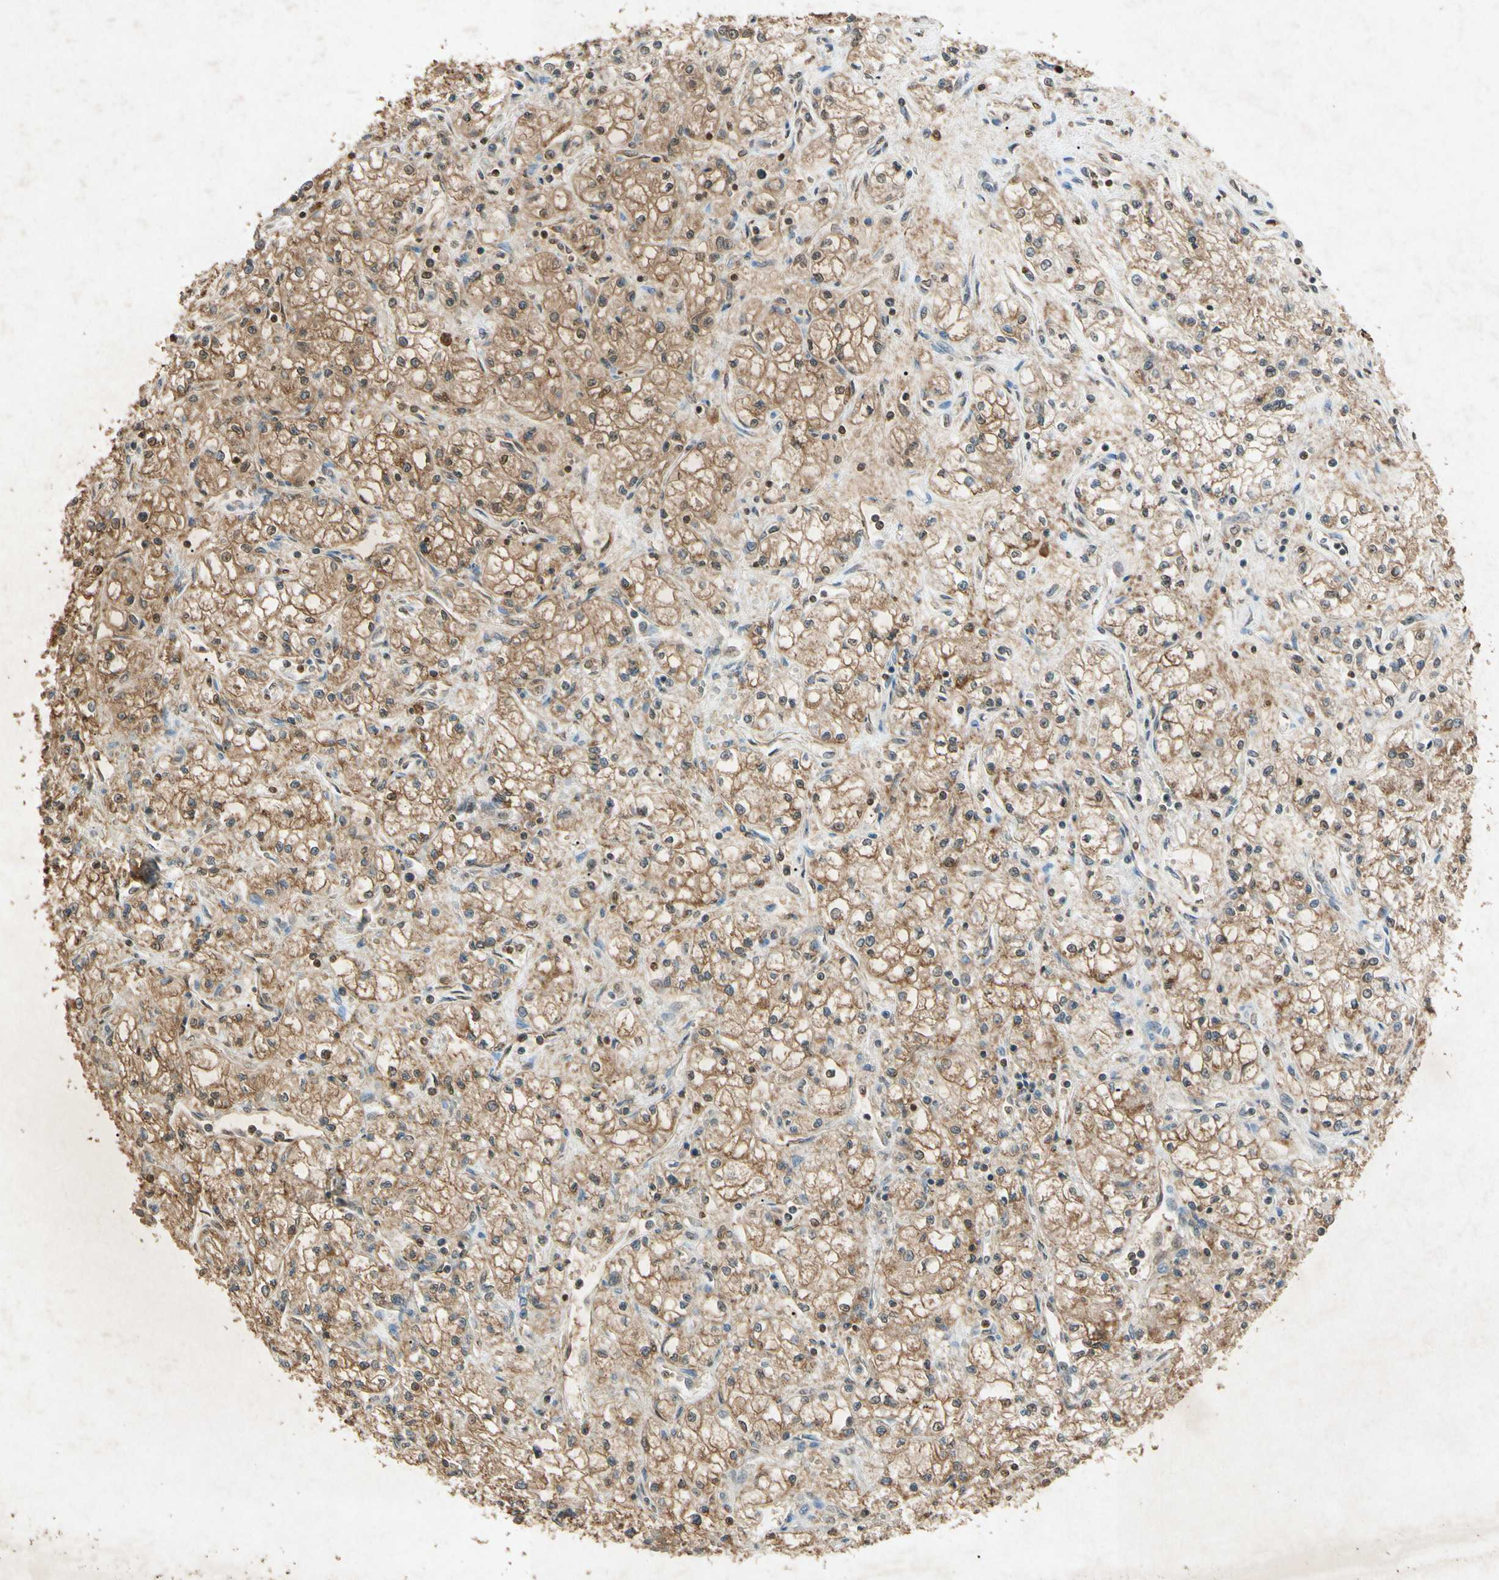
{"staining": {"intensity": "moderate", "quantity": ">75%", "location": "cytoplasmic/membranous"}, "tissue": "renal cancer", "cell_type": "Tumor cells", "image_type": "cancer", "snomed": [{"axis": "morphology", "description": "Normal tissue, NOS"}, {"axis": "morphology", "description": "Adenocarcinoma, NOS"}, {"axis": "topography", "description": "Kidney"}], "caption": "DAB (3,3'-diaminobenzidine) immunohistochemical staining of renal adenocarcinoma displays moderate cytoplasmic/membranous protein expression in approximately >75% of tumor cells. (Brightfield microscopy of DAB IHC at high magnification).", "gene": "MSRB1", "patient": {"sex": "male", "age": 59}}